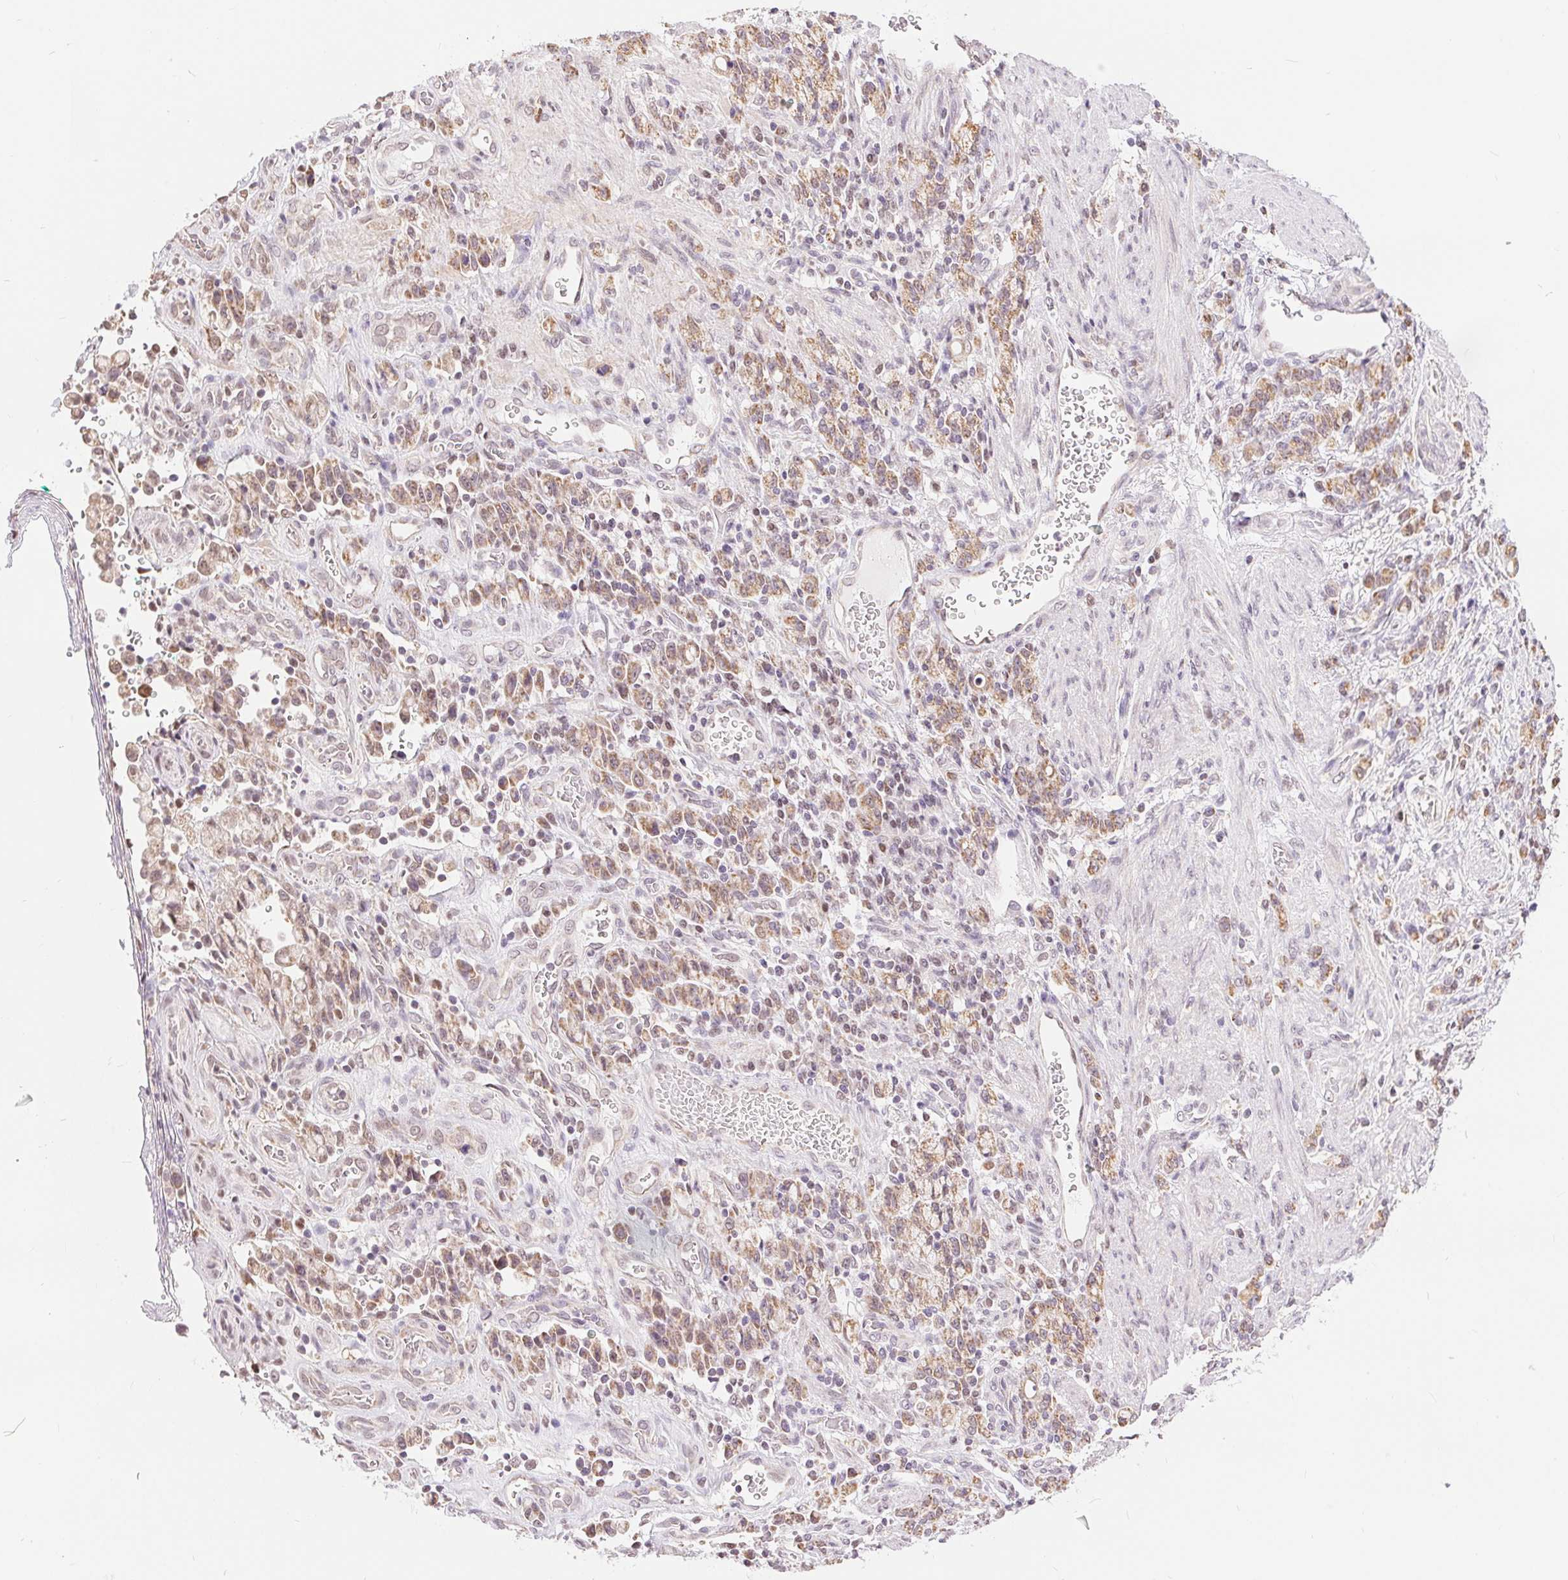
{"staining": {"intensity": "moderate", "quantity": ">75%", "location": "cytoplasmic/membranous"}, "tissue": "stomach cancer", "cell_type": "Tumor cells", "image_type": "cancer", "snomed": [{"axis": "morphology", "description": "Adenocarcinoma, NOS"}, {"axis": "topography", "description": "Stomach"}], "caption": "Protein positivity by IHC demonstrates moderate cytoplasmic/membranous staining in approximately >75% of tumor cells in stomach adenocarcinoma.", "gene": "POU2F2", "patient": {"sex": "male", "age": 77}}